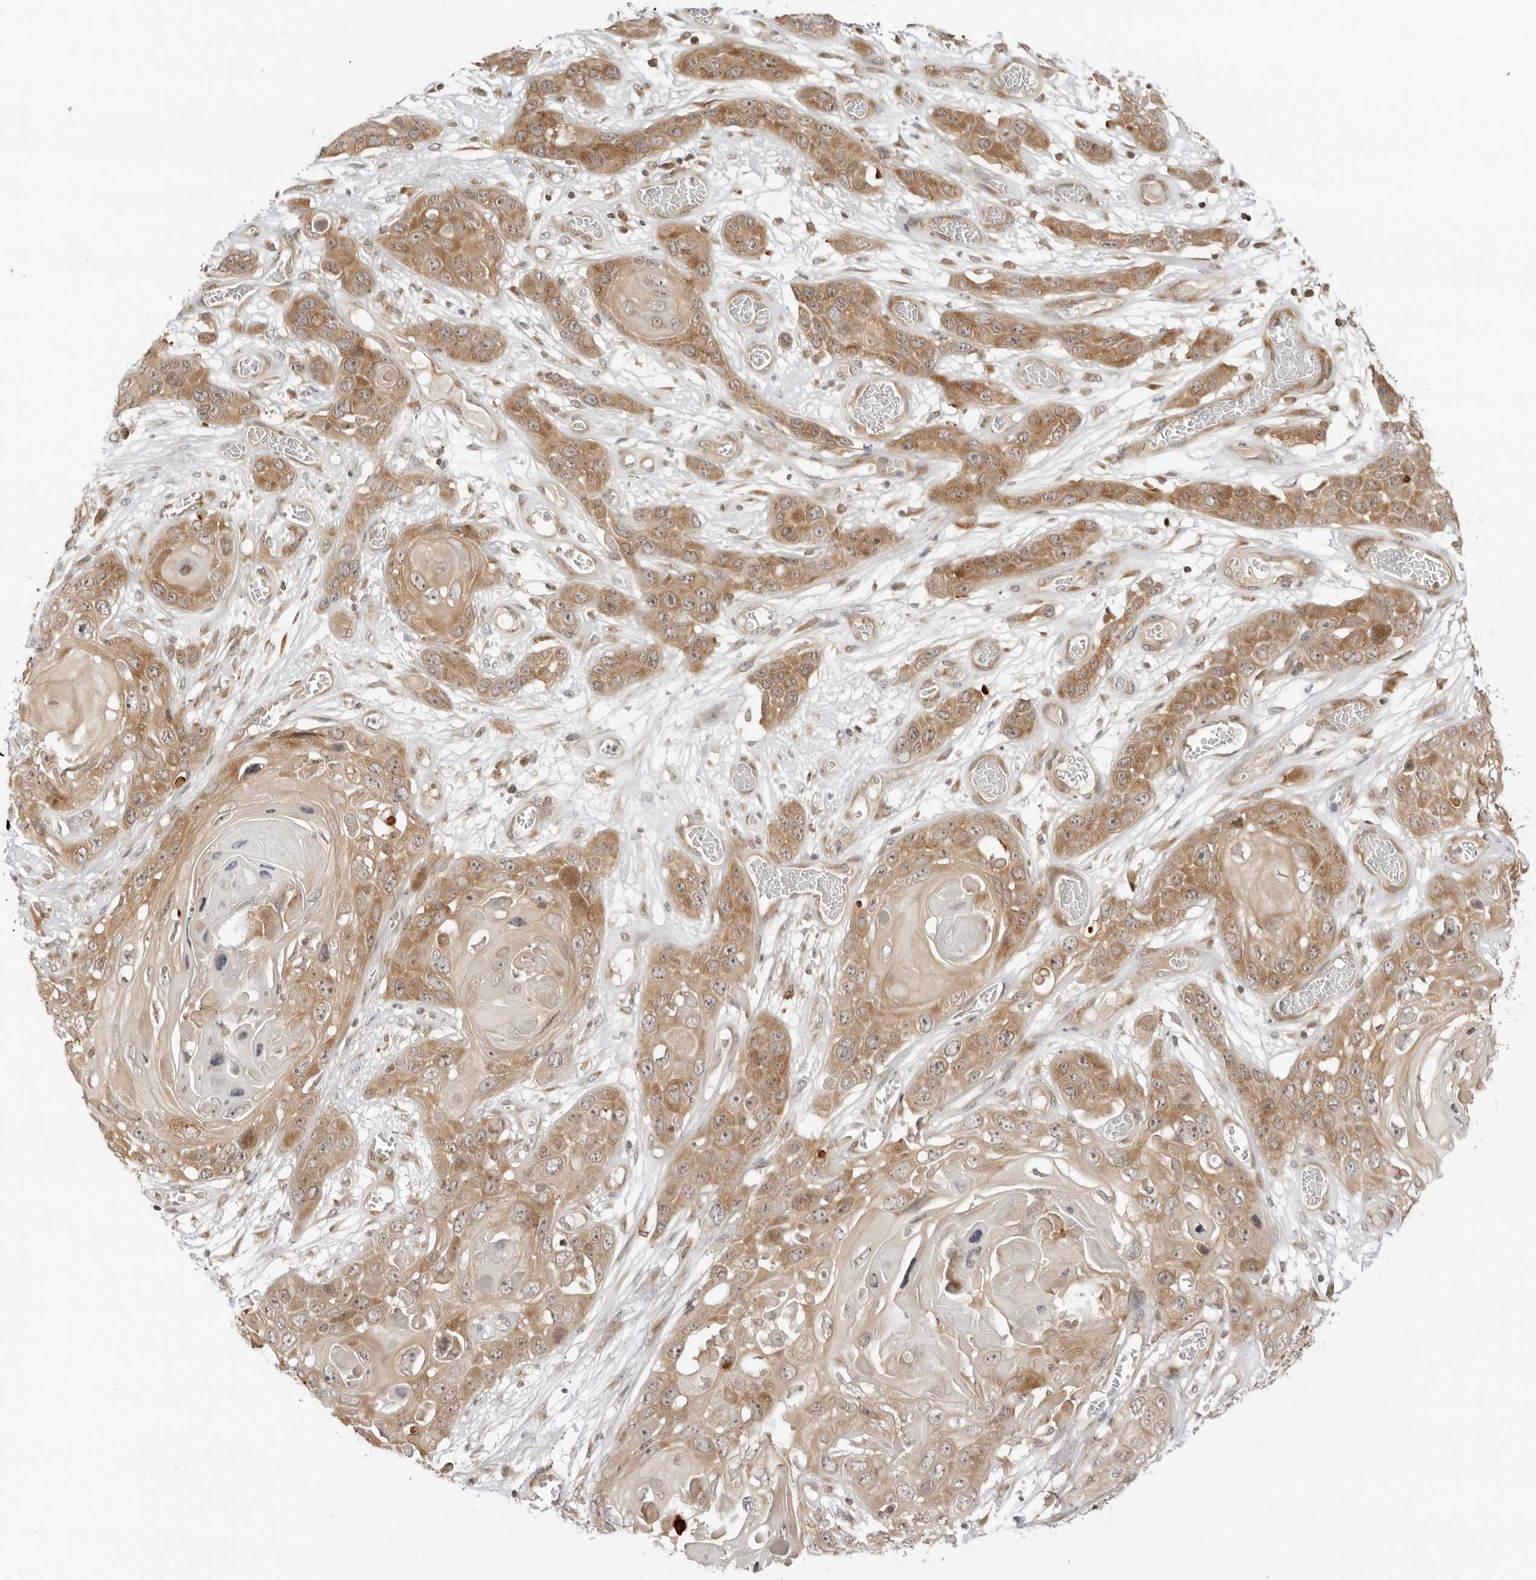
{"staining": {"intensity": "moderate", "quantity": ">75%", "location": "cytoplasmic/membranous"}, "tissue": "skin cancer", "cell_type": "Tumor cells", "image_type": "cancer", "snomed": [{"axis": "morphology", "description": "Squamous cell carcinoma, NOS"}, {"axis": "topography", "description": "Skin"}], "caption": "The immunohistochemical stain shows moderate cytoplasmic/membranous staining in tumor cells of skin squamous cell carcinoma tissue.", "gene": "PRRC2C", "patient": {"sex": "male", "age": 55}}